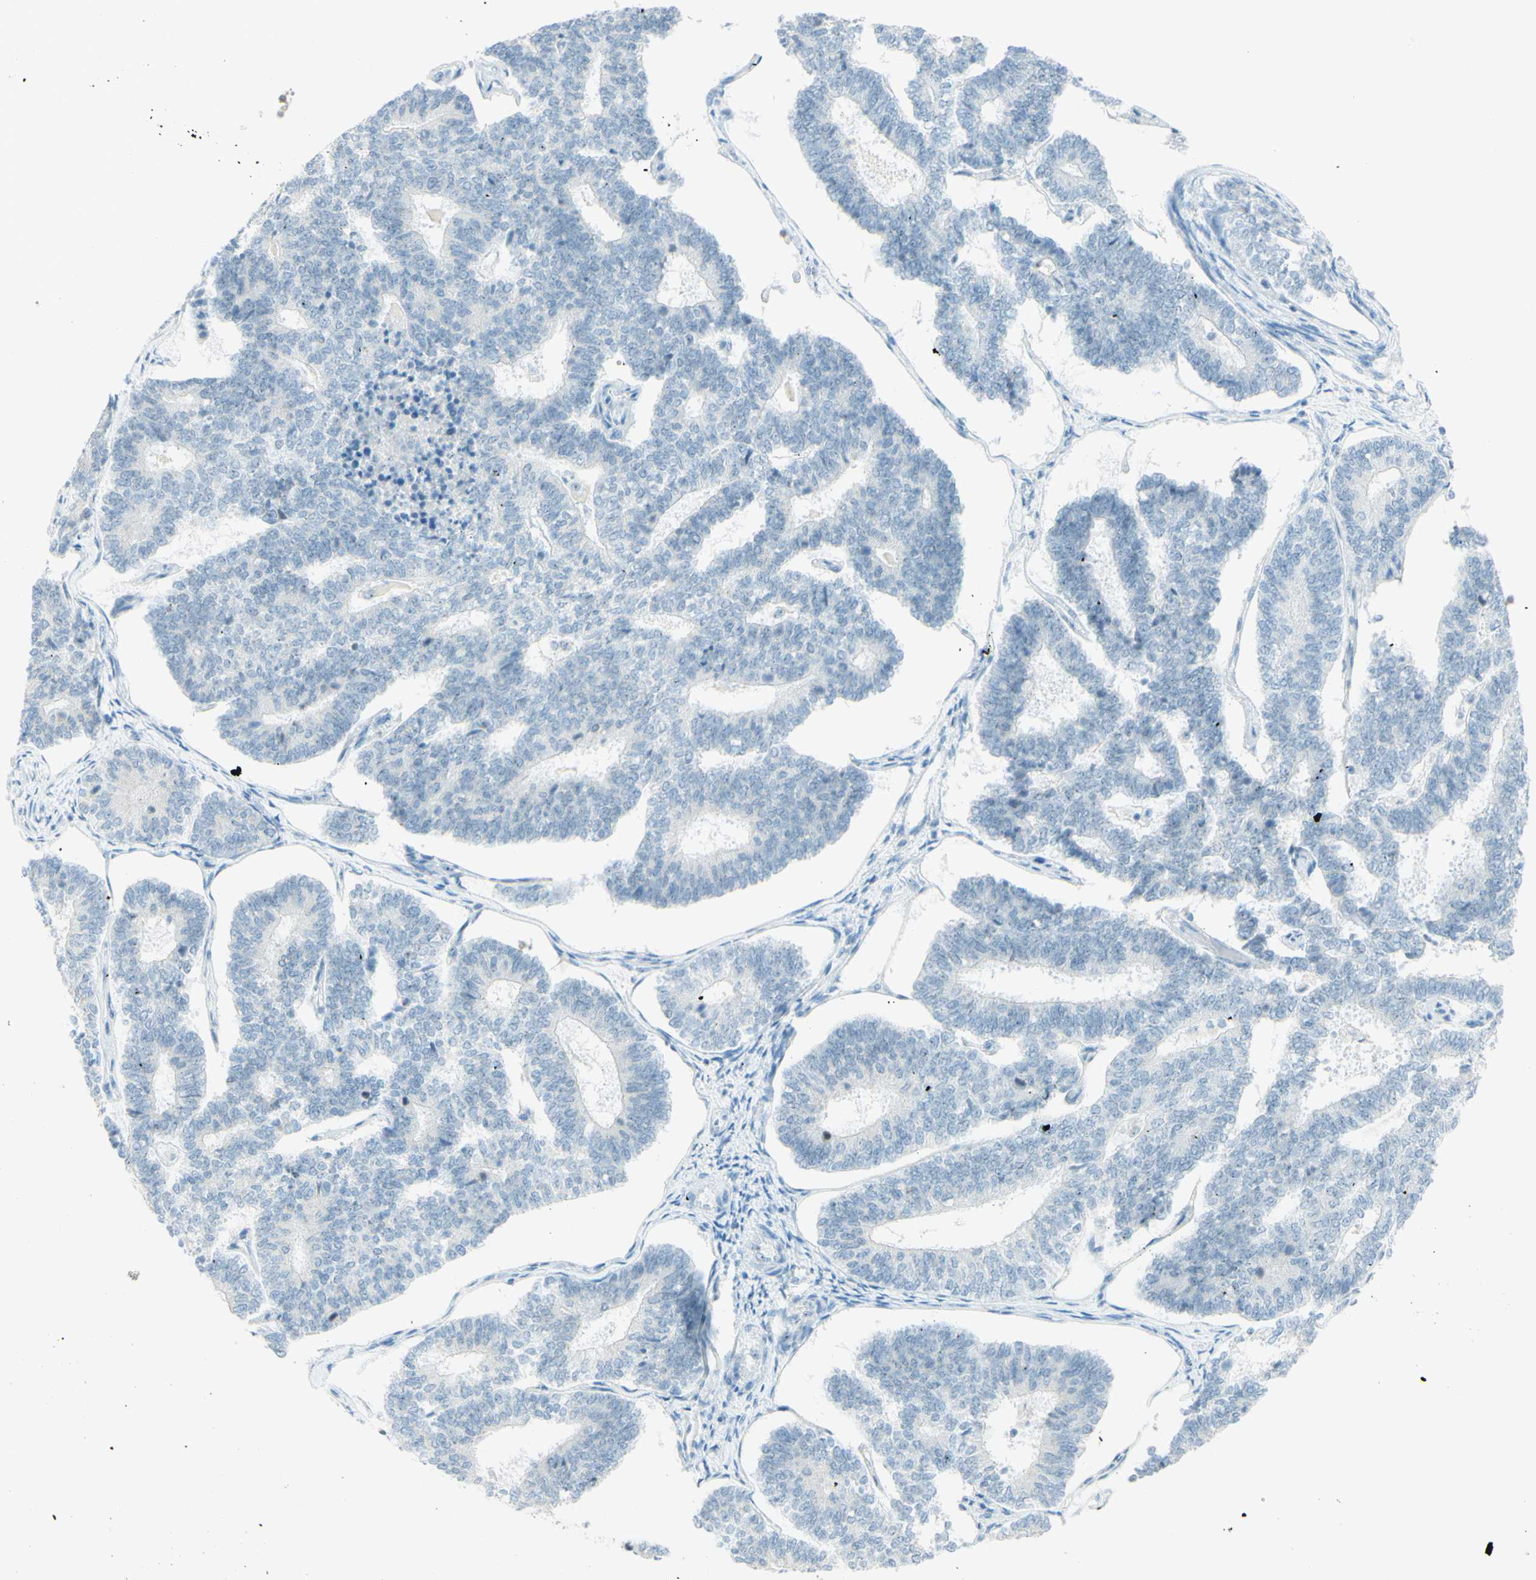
{"staining": {"intensity": "negative", "quantity": "none", "location": "none"}, "tissue": "endometrial cancer", "cell_type": "Tumor cells", "image_type": "cancer", "snomed": [{"axis": "morphology", "description": "Adenocarcinoma, NOS"}, {"axis": "topography", "description": "Endometrium"}], "caption": "Protein analysis of endometrial cancer reveals no significant staining in tumor cells.", "gene": "FMR1NB", "patient": {"sex": "female", "age": 70}}